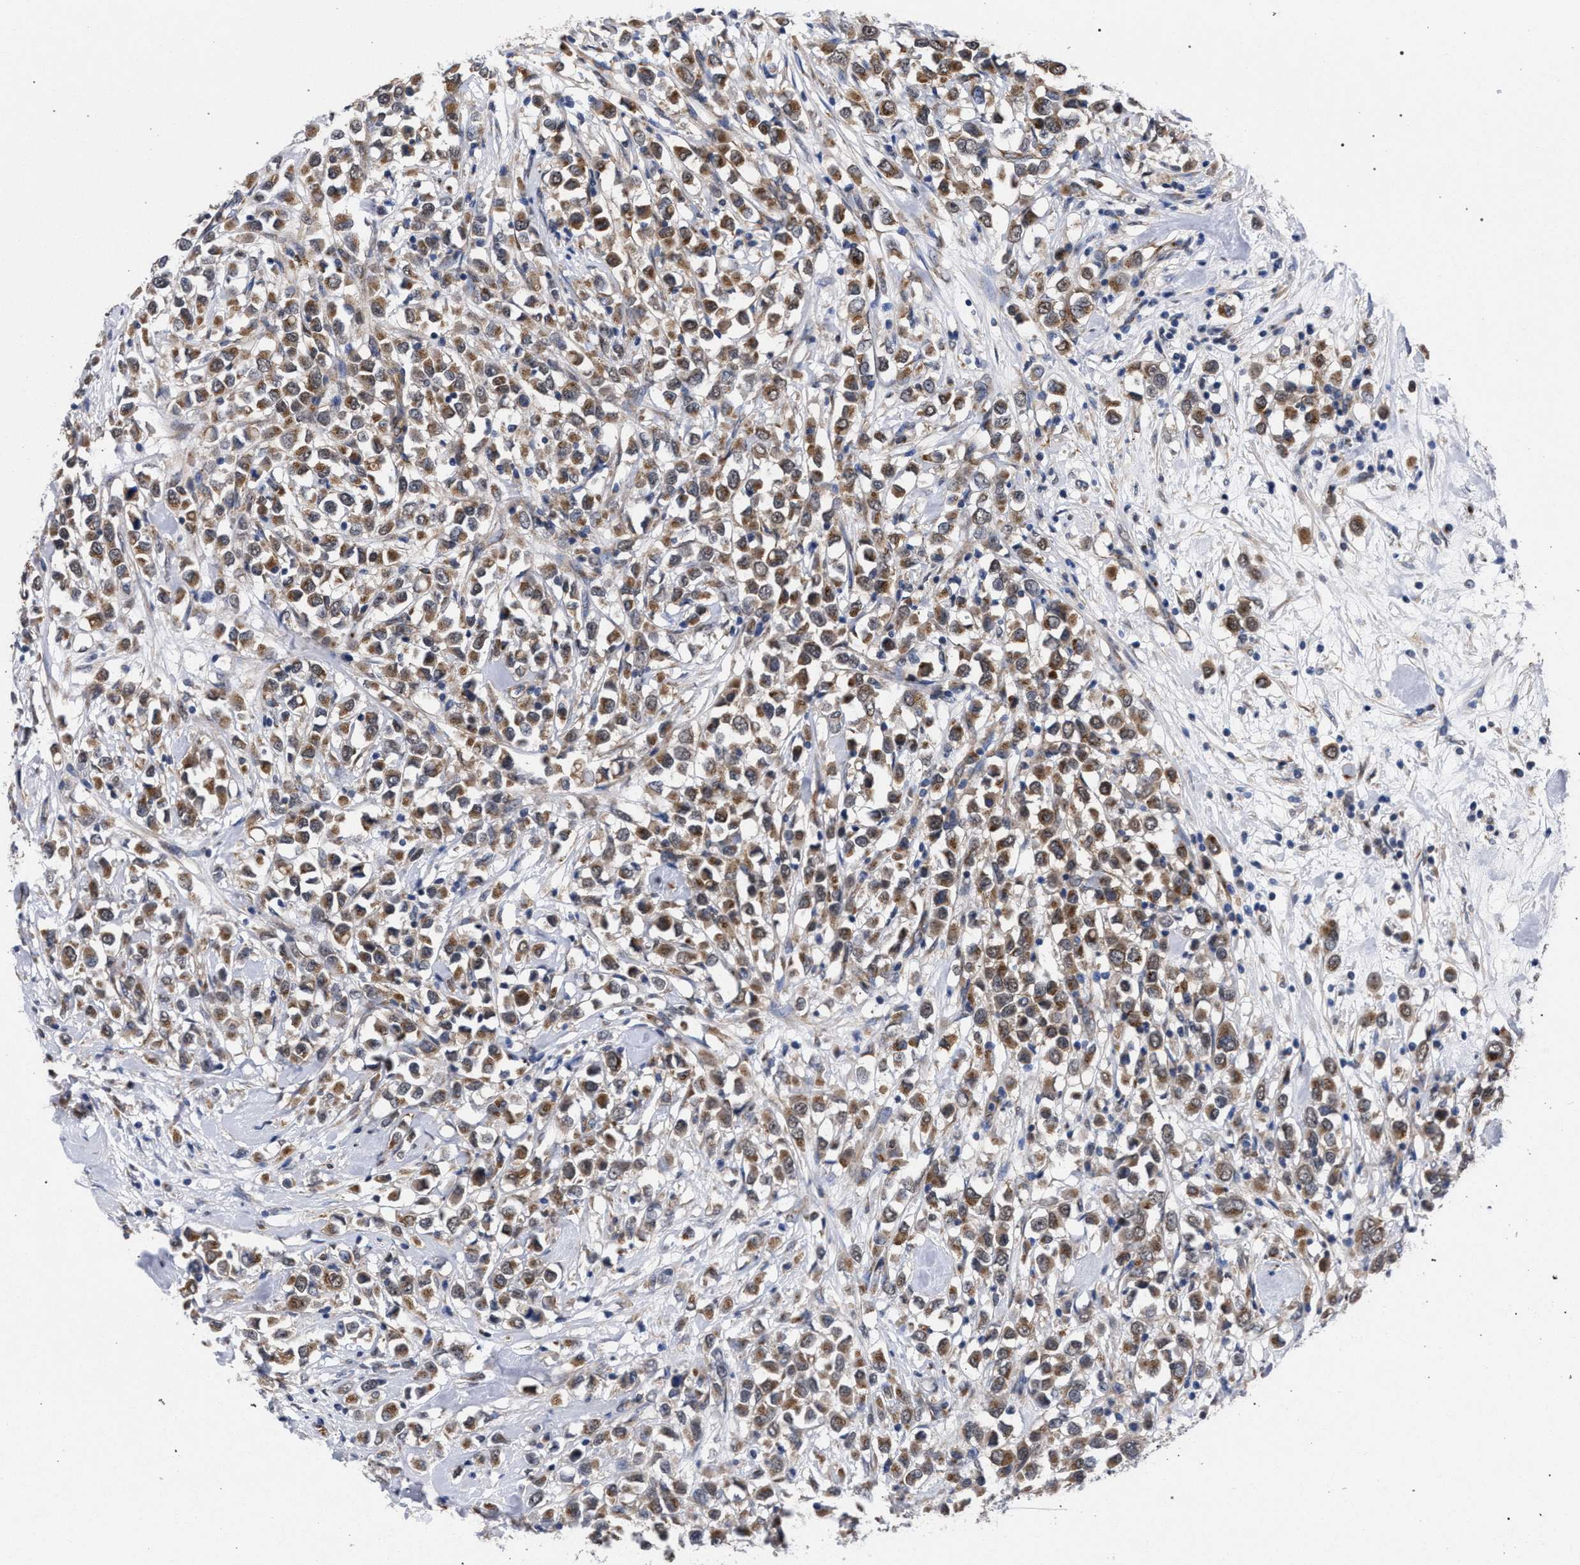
{"staining": {"intensity": "moderate", "quantity": ">75%", "location": "cytoplasmic/membranous"}, "tissue": "breast cancer", "cell_type": "Tumor cells", "image_type": "cancer", "snomed": [{"axis": "morphology", "description": "Duct carcinoma"}, {"axis": "topography", "description": "Breast"}], "caption": "Moderate cytoplasmic/membranous staining is seen in about >75% of tumor cells in breast cancer. The staining was performed using DAB (3,3'-diaminobenzidine), with brown indicating positive protein expression. Nuclei are stained blue with hematoxylin.", "gene": "GOLGA2", "patient": {"sex": "female", "age": 61}}